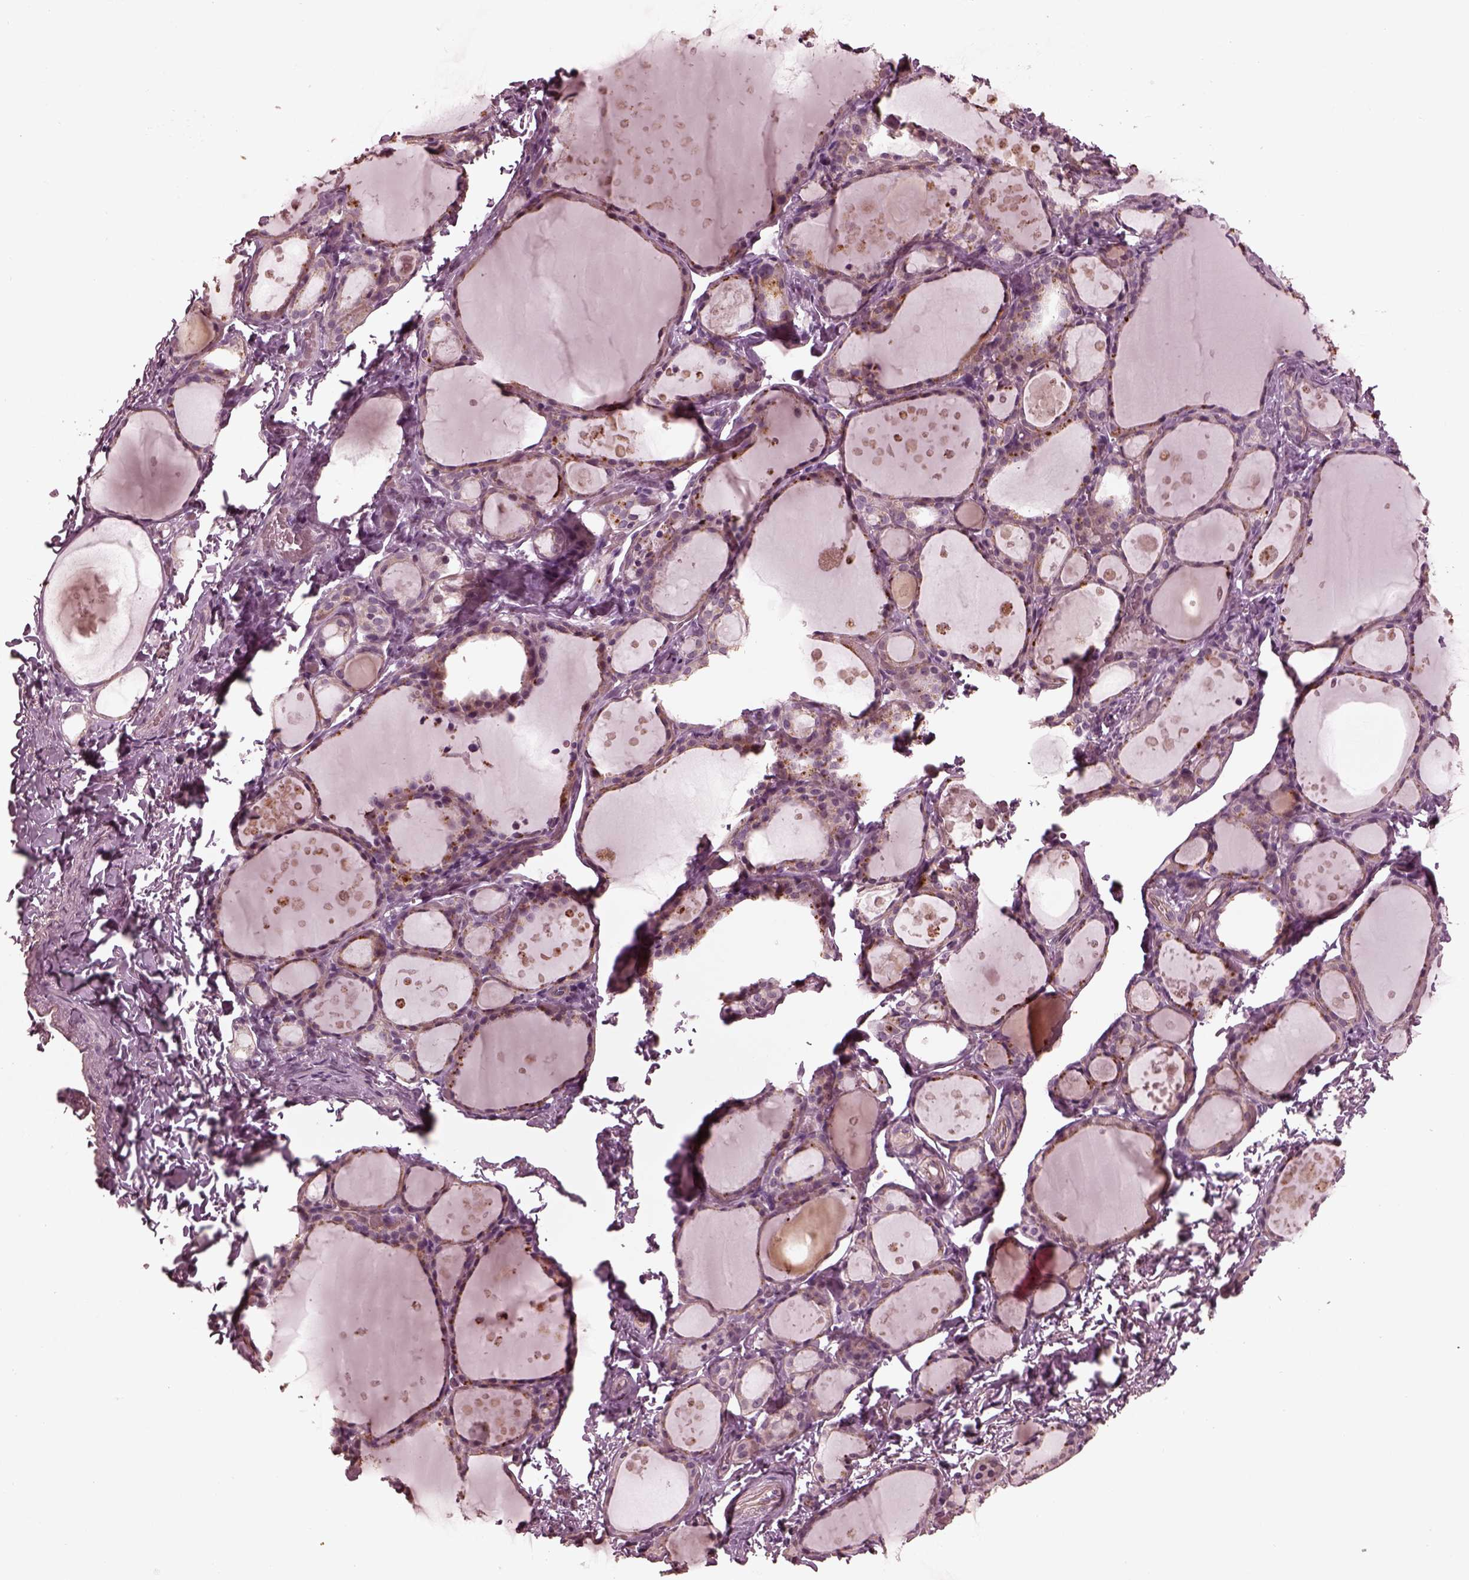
{"staining": {"intensity": "weak", "quantity": ">75%", "location": "cytoplasmic/membranous"}, "tissue": "thyroid gland", "cell_type": "Glandular cells", "image_type": "normal", "snomed": [{"axis": "morphology", "description": "Normal tissue, NOS"}, {"axis": "topography", "description": "Thyroid gland"}], "caption": "Weak cytoplasmic/membranous staining is seen in approximately >75% of glandular cells in unremarkable thyroid gland.", "gene": "KIF6", "patient": {"sex": "male", "age": 68}}